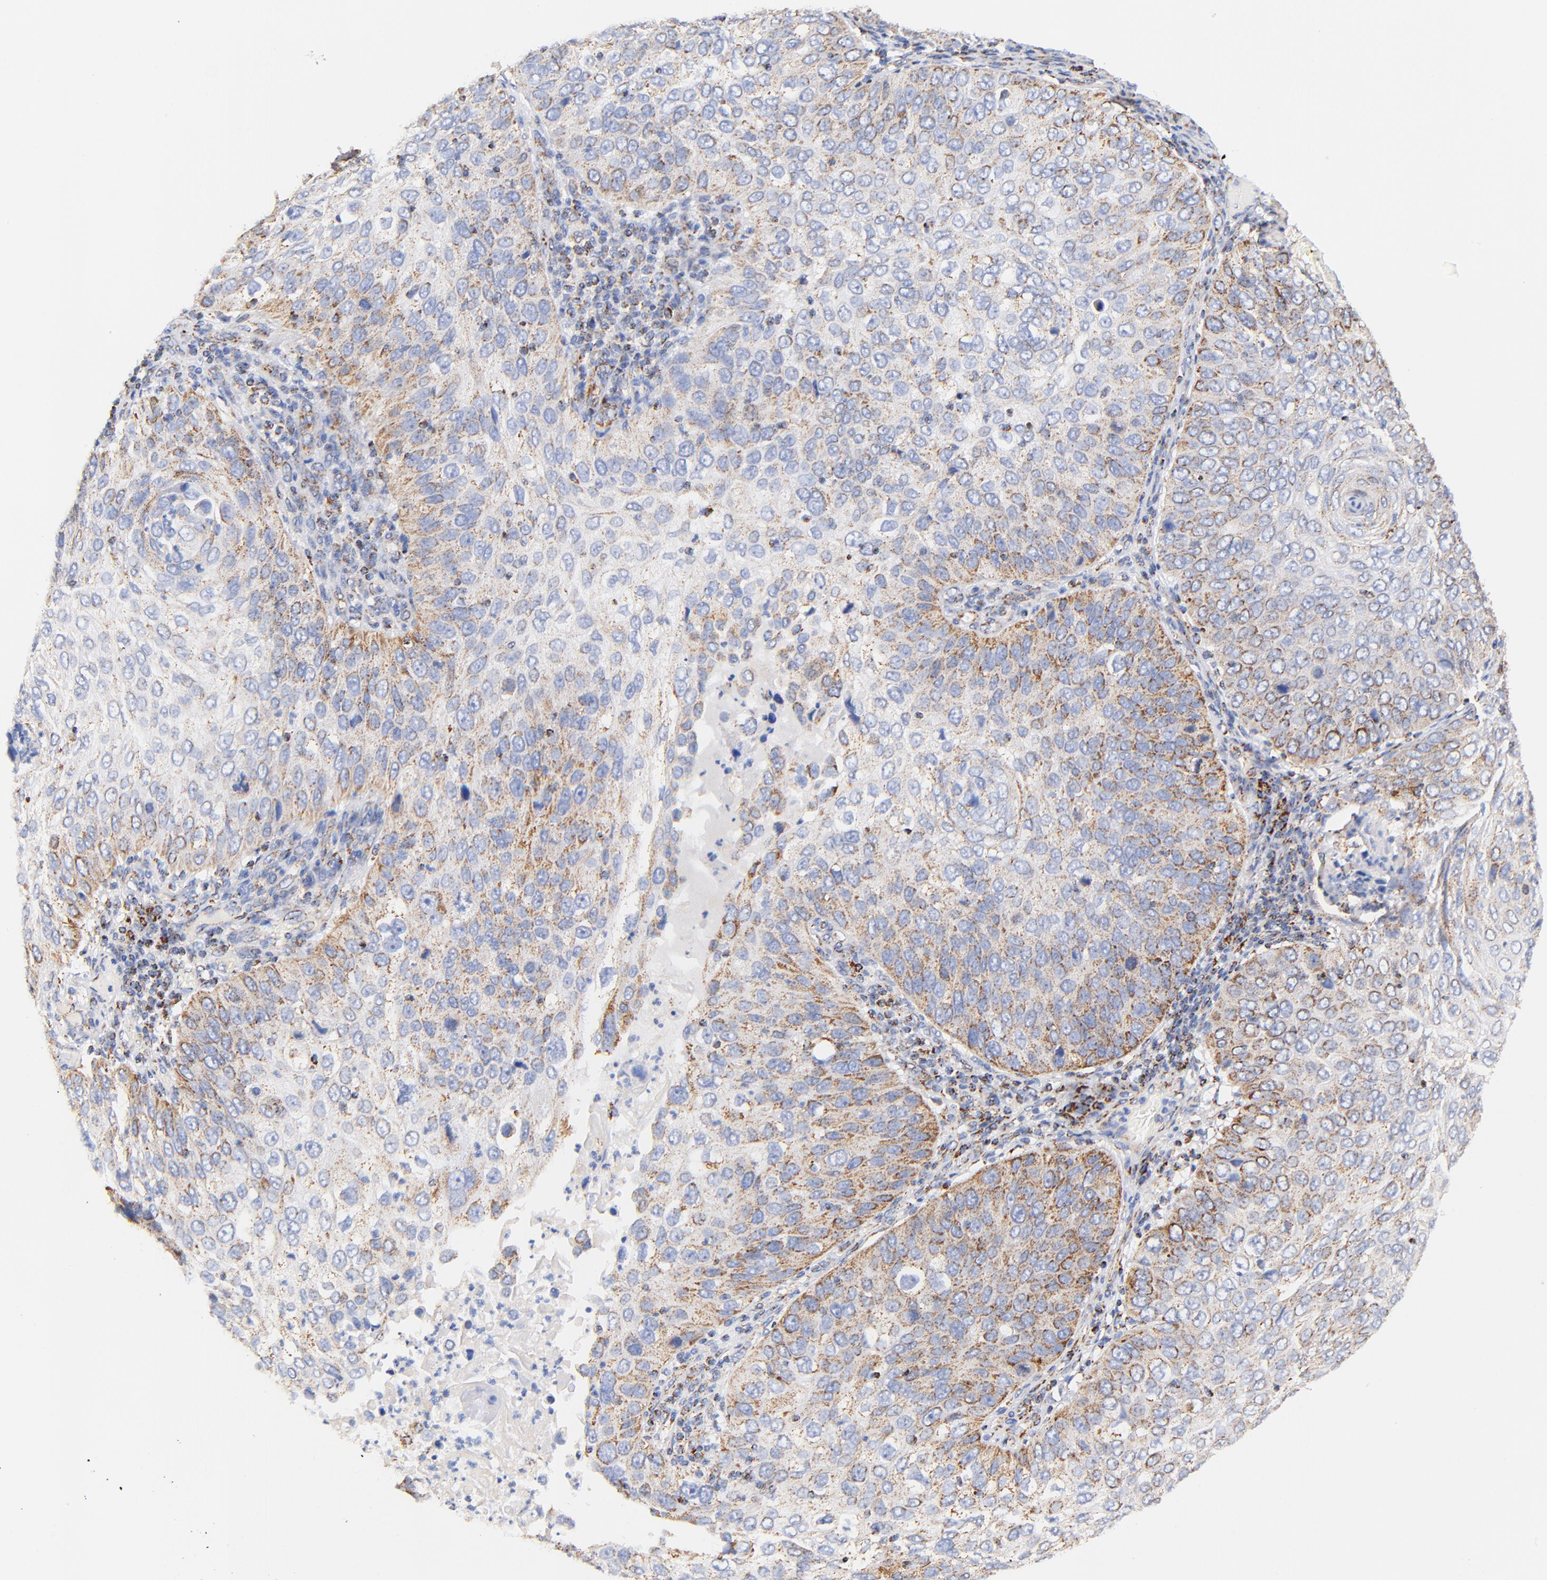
{"staining": {"intensity": "moderate", "quantity": "<25%", "location": "cytoplasmic/membranous"}, "tissue": "skin cancer", "cell_type": "Tumor cells", "image_type": "cancer", "snomed": [{"axis": "morphology", "description": "Squamous cell carcinoma, NOS"}, {"axis": "topography", "description": "Skin"}], "caption": "Immunohistochemistry histopathology image of skin cancer (squamous cell carcinoma) stained for a protein (brown), which shows low levels of moderate cytoplasmic/membranous positivity in about <25% of tumor cells.", "gene": "ATP5F1D", "patient": {"sex": "male", "age": 87}}